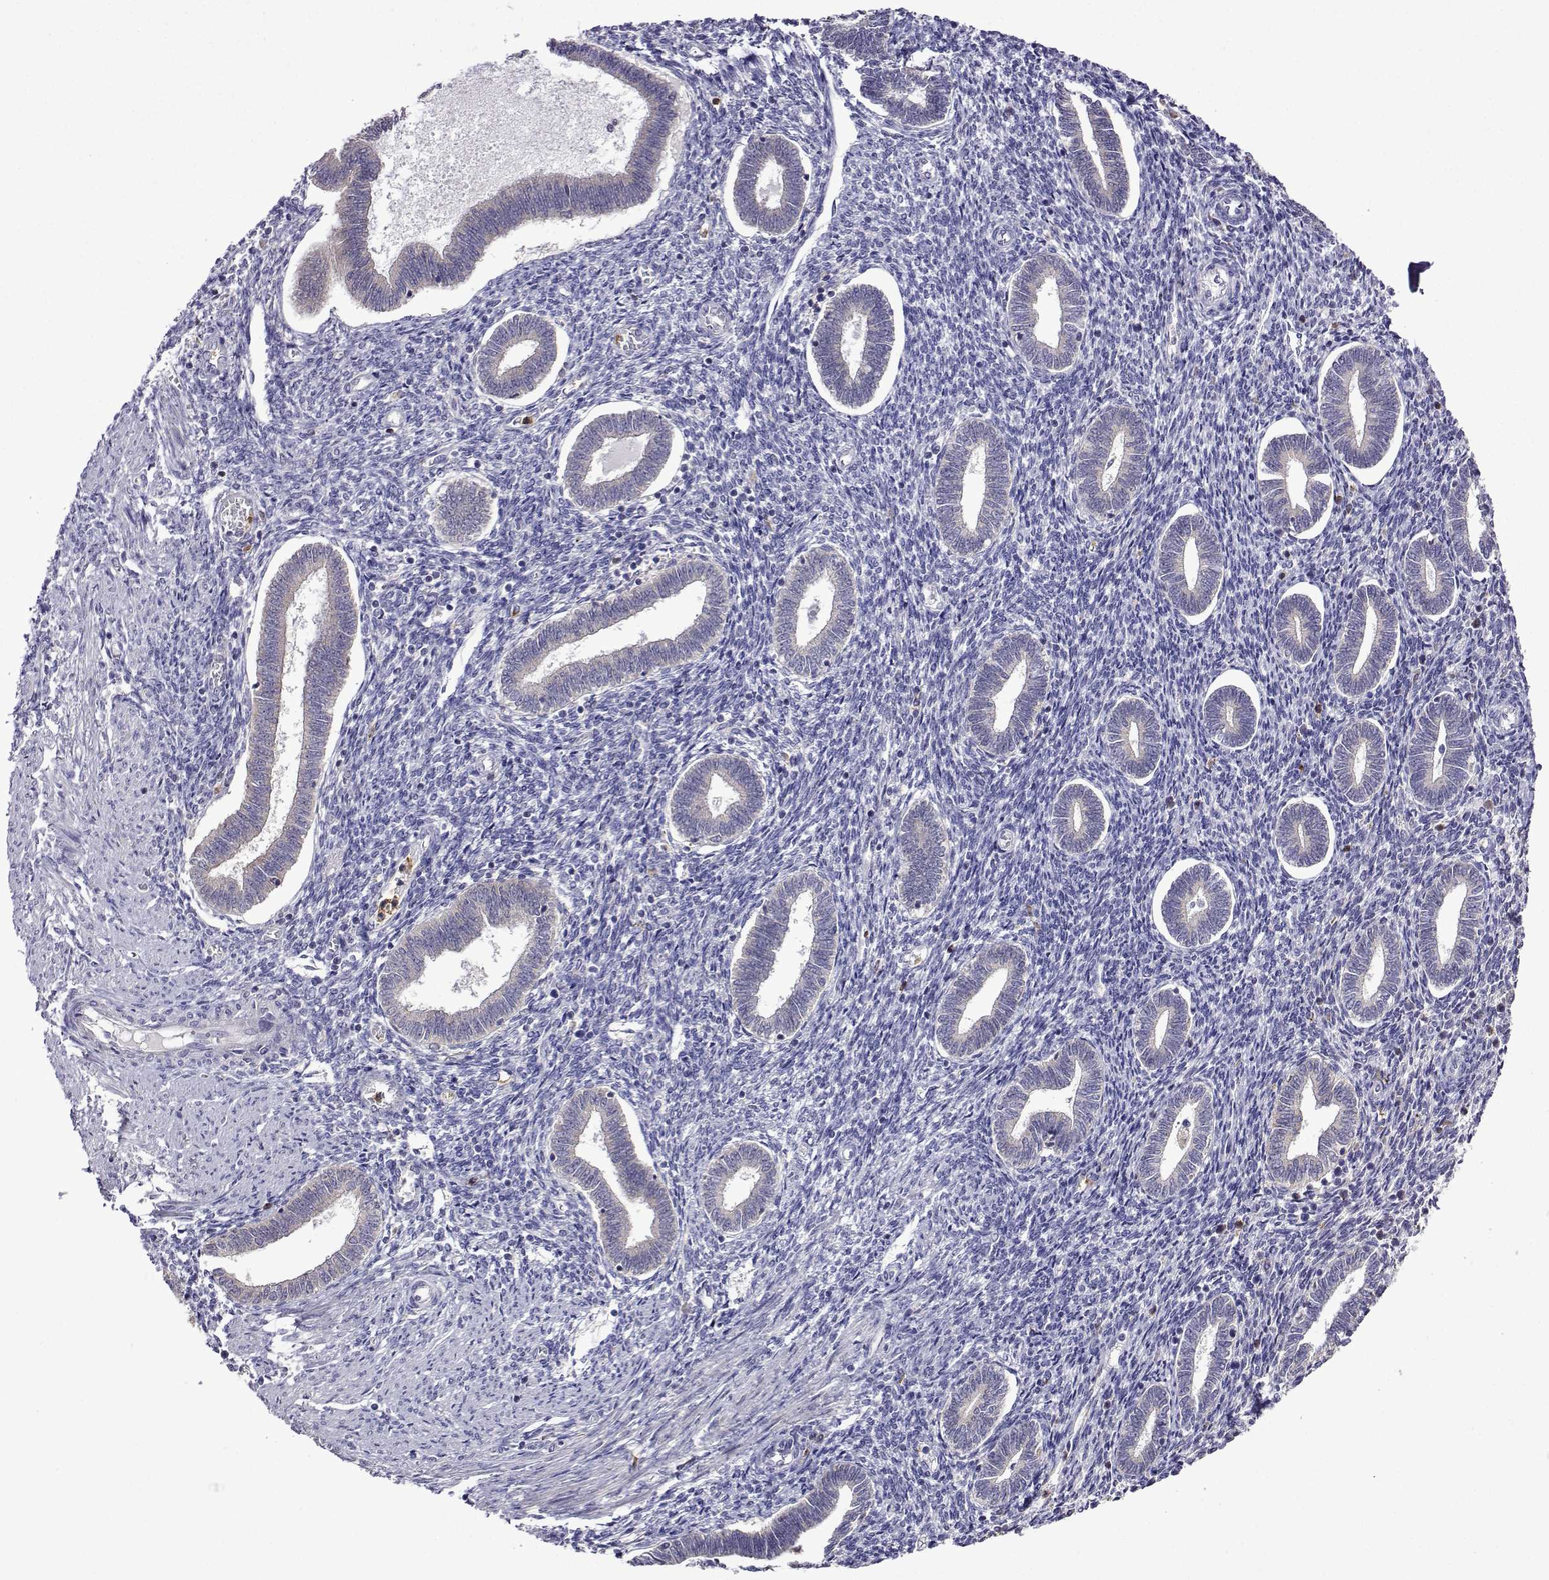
{"staining": {"intensity": "negative", "quantity": "none", "location": "none"}, "tissue": "endometrium", "cell_type": "Cells in endometrial stroma", "image_type": "normal", "snomed": [{"axis": "morphology", "description": "Normal tissue, NOS"}, {"axis": "topography", "description": "Endometrium"}], "caption": "DAB immunohistochemical staining of unremarkable endometrium reveals no significant staining in cells in endometrial stroma. The staining was performed using DAB (3,3'-diaminobenzidine) to visualize the protein expression in brown, while the nuclei were stained in blue with hematoxylin (Magnification: 20x).", "gene": "SULT2A1", "patient": {"sex": "female", "age": 42}}